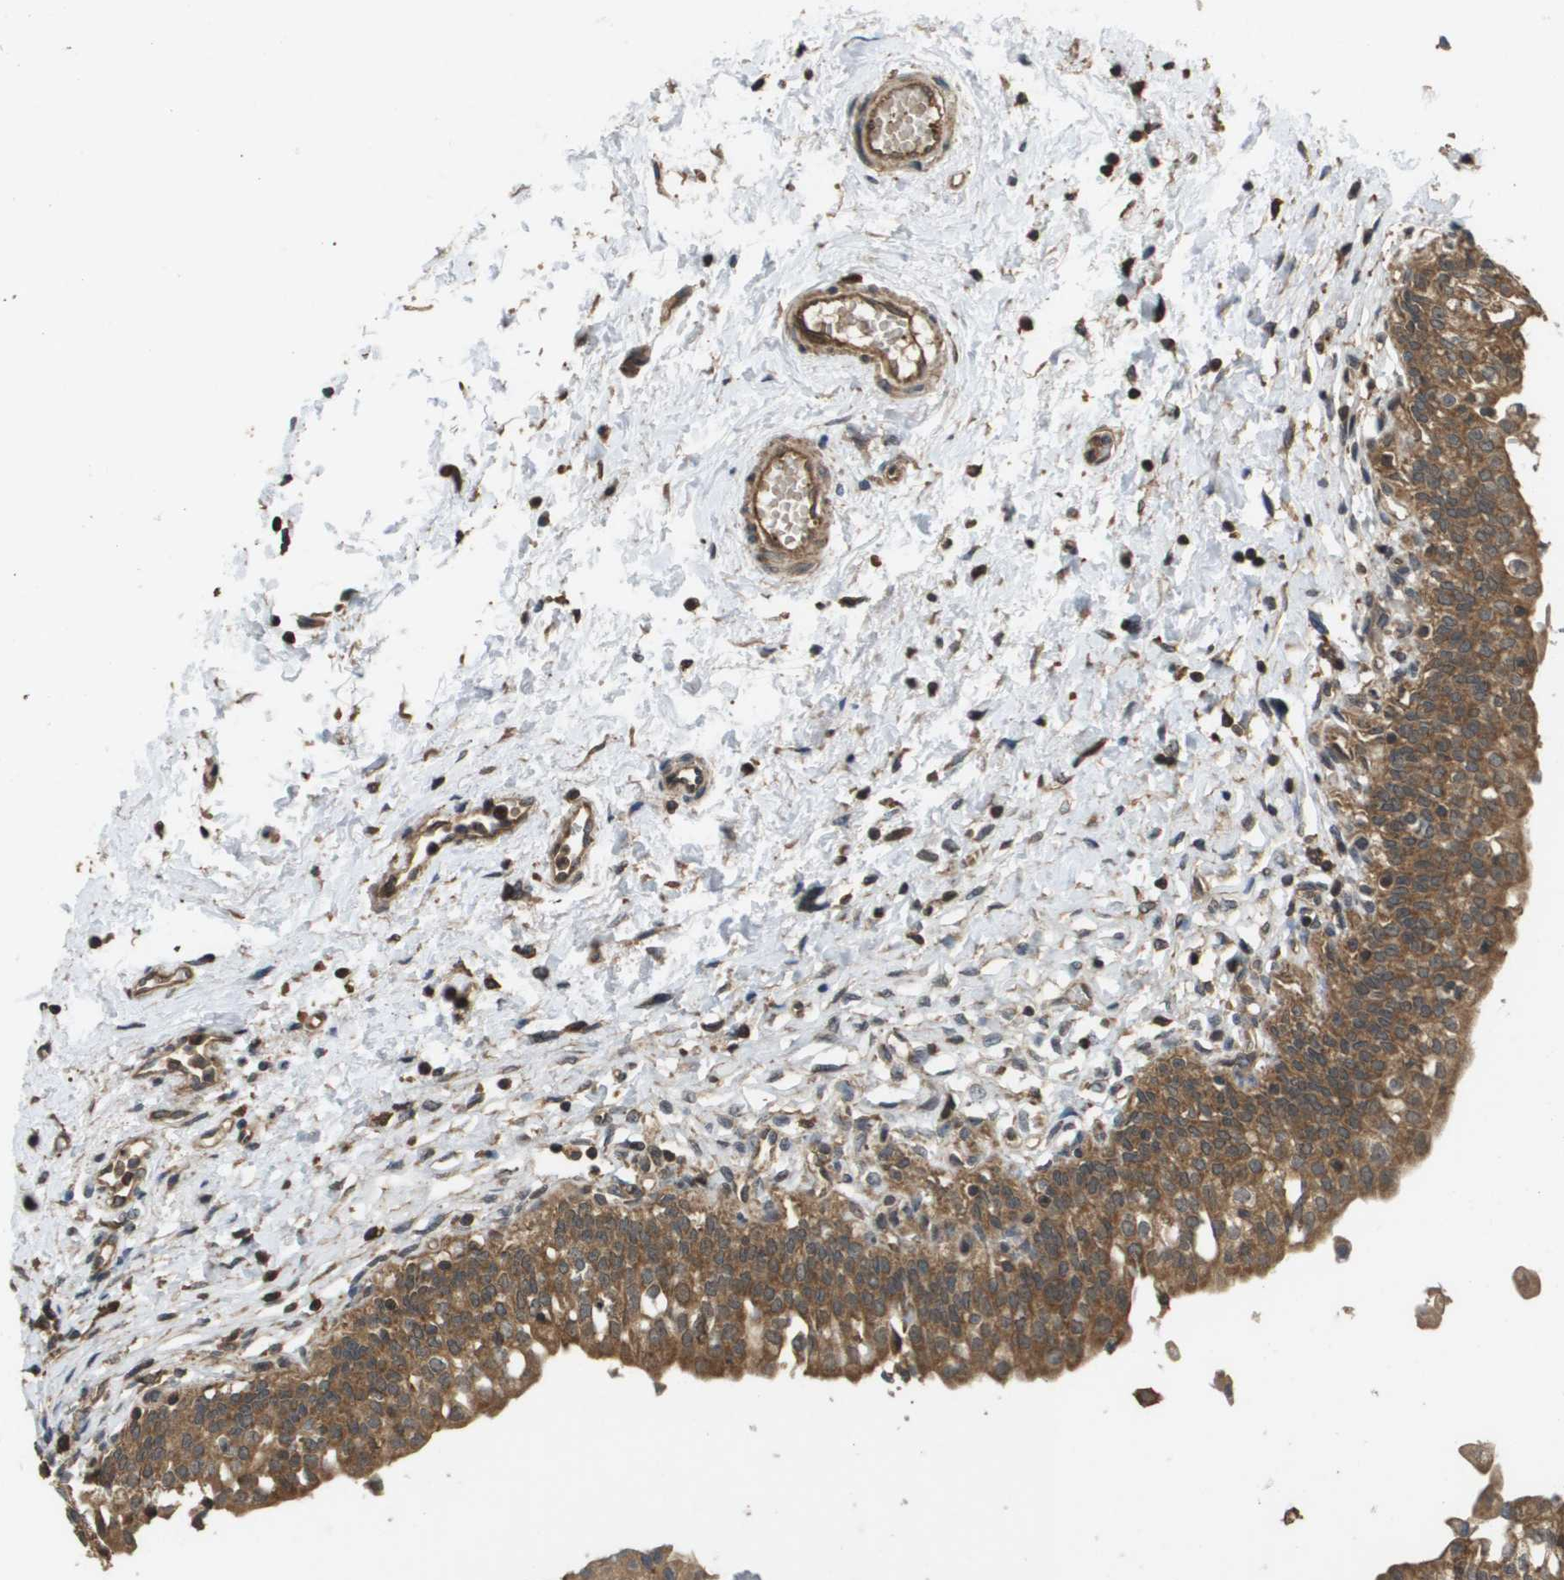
{"staining": {"intensity": "moderate", "quantity": ">75%", "location": "cytoplasmic/membranous"}, "tissue": "urinary bladder", "cell_type": "Urothelial cells", "image_type": "normal", "snomed": [{"axis": "morphology", "description": "Normal tissue, NOS"}, {"axis": "topography", "description": "Urinary bladder"}], "caption": "Immunohistochemical staining of normal urinary bladder exhibits medium levels of moderate cytoplasmic/membranous expression in about >75% of urothelial cells. Ihc stains the protein in brown and the nuclei are stained blue.", "gene": "RBM38", "patient": {"sex": "male", "age": 55}}